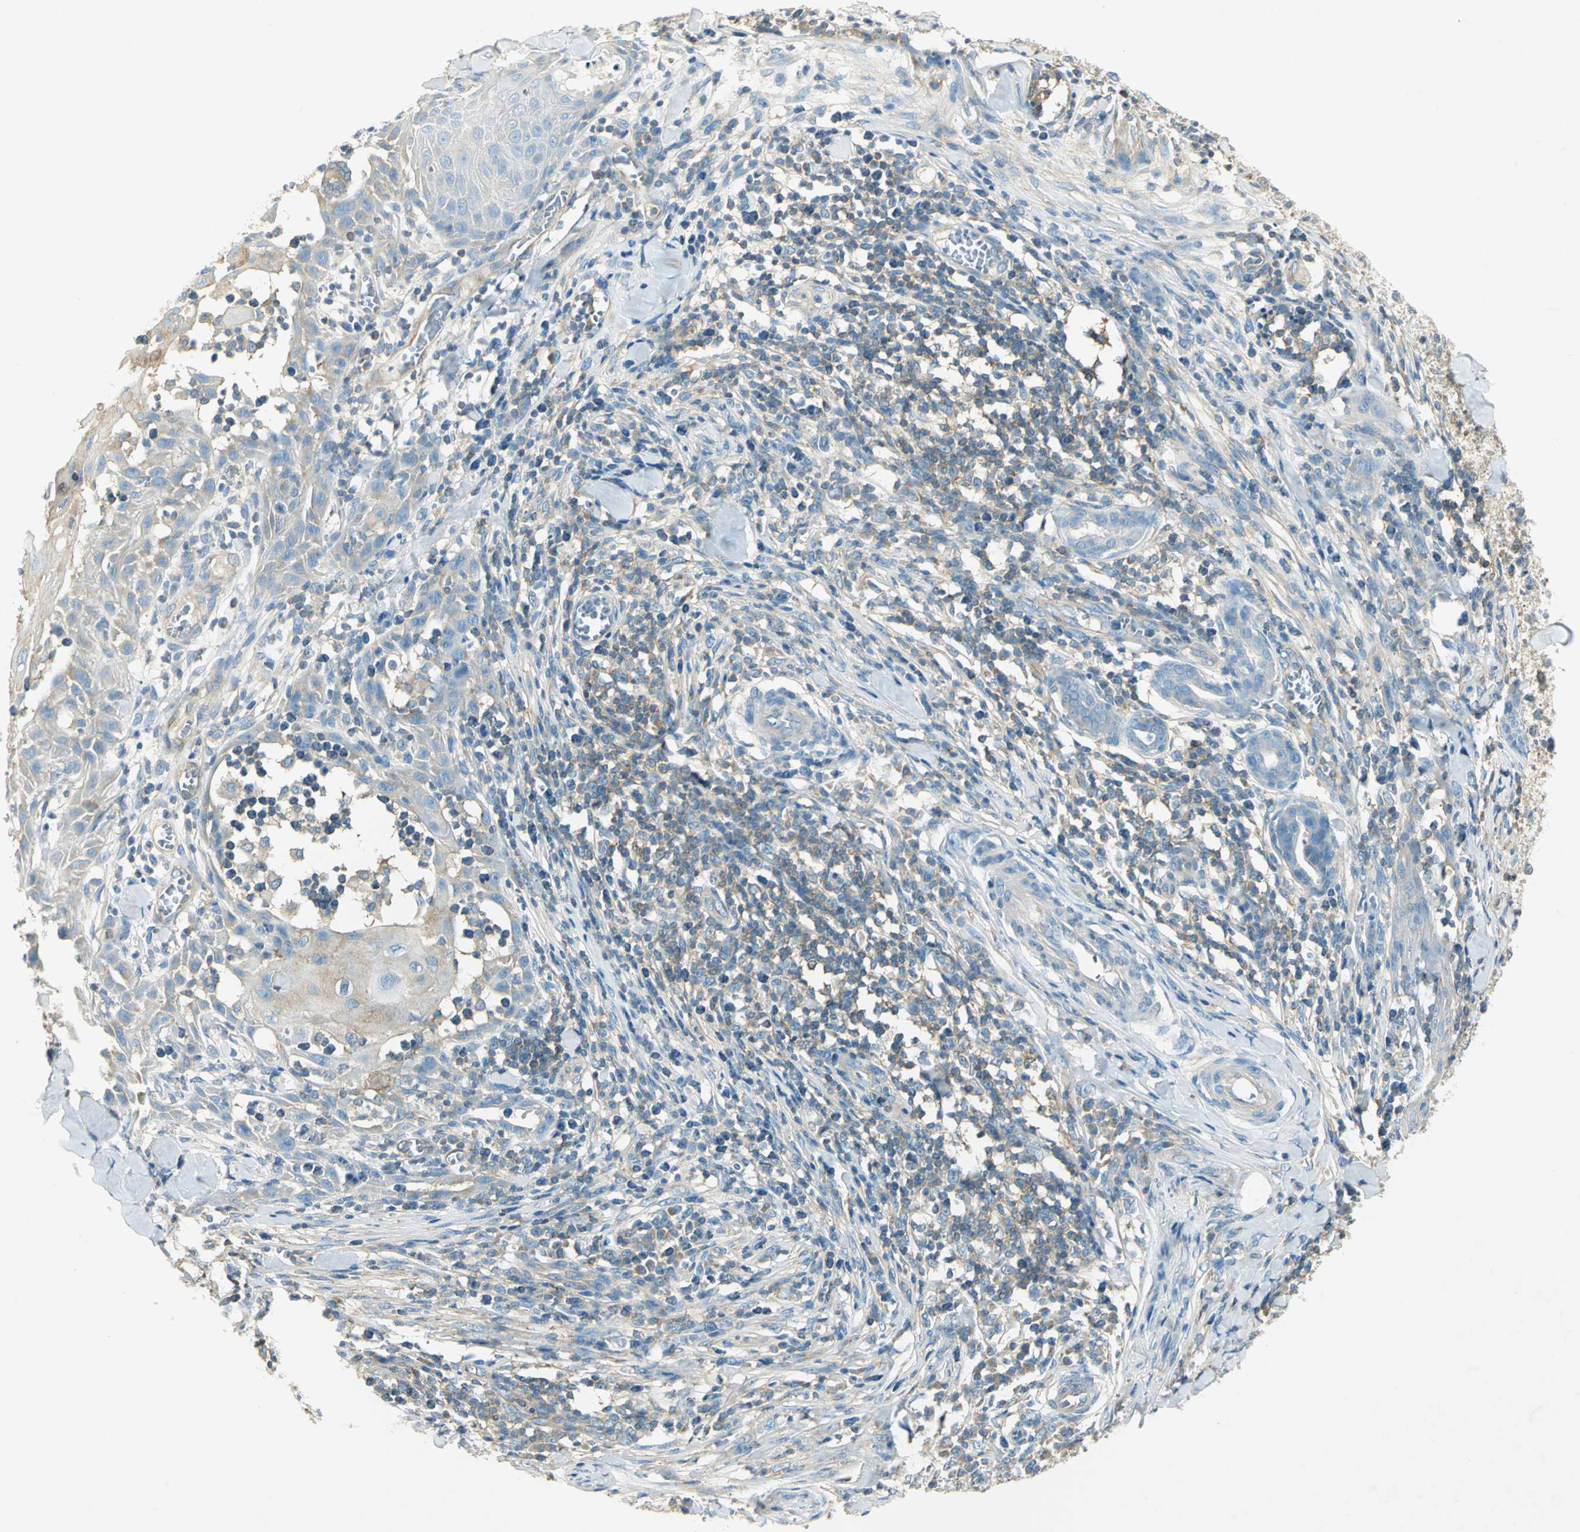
{"staining": {"intensity": "weak", "quantity": ">75%", "location": "cytoplasmic/membranous"}, "tissue": "skin cancer", "cell_type": "Tumor cells", "image_type": "cancer", "snomed": [{"axis": "morphology", "description": "Squamous cell carcinoma, NOS"}, {"axis": "topography", "description": "Skin"}], "caption": "The micrograph demonstrates a brown stain indicating the presence of a protein in the cytoplasmic/membranous of tumor cells in skin cancer (squamous cell carcinoma).", "gene": "TSC22D2", "patient": {"sex": "male", "age": 24}}